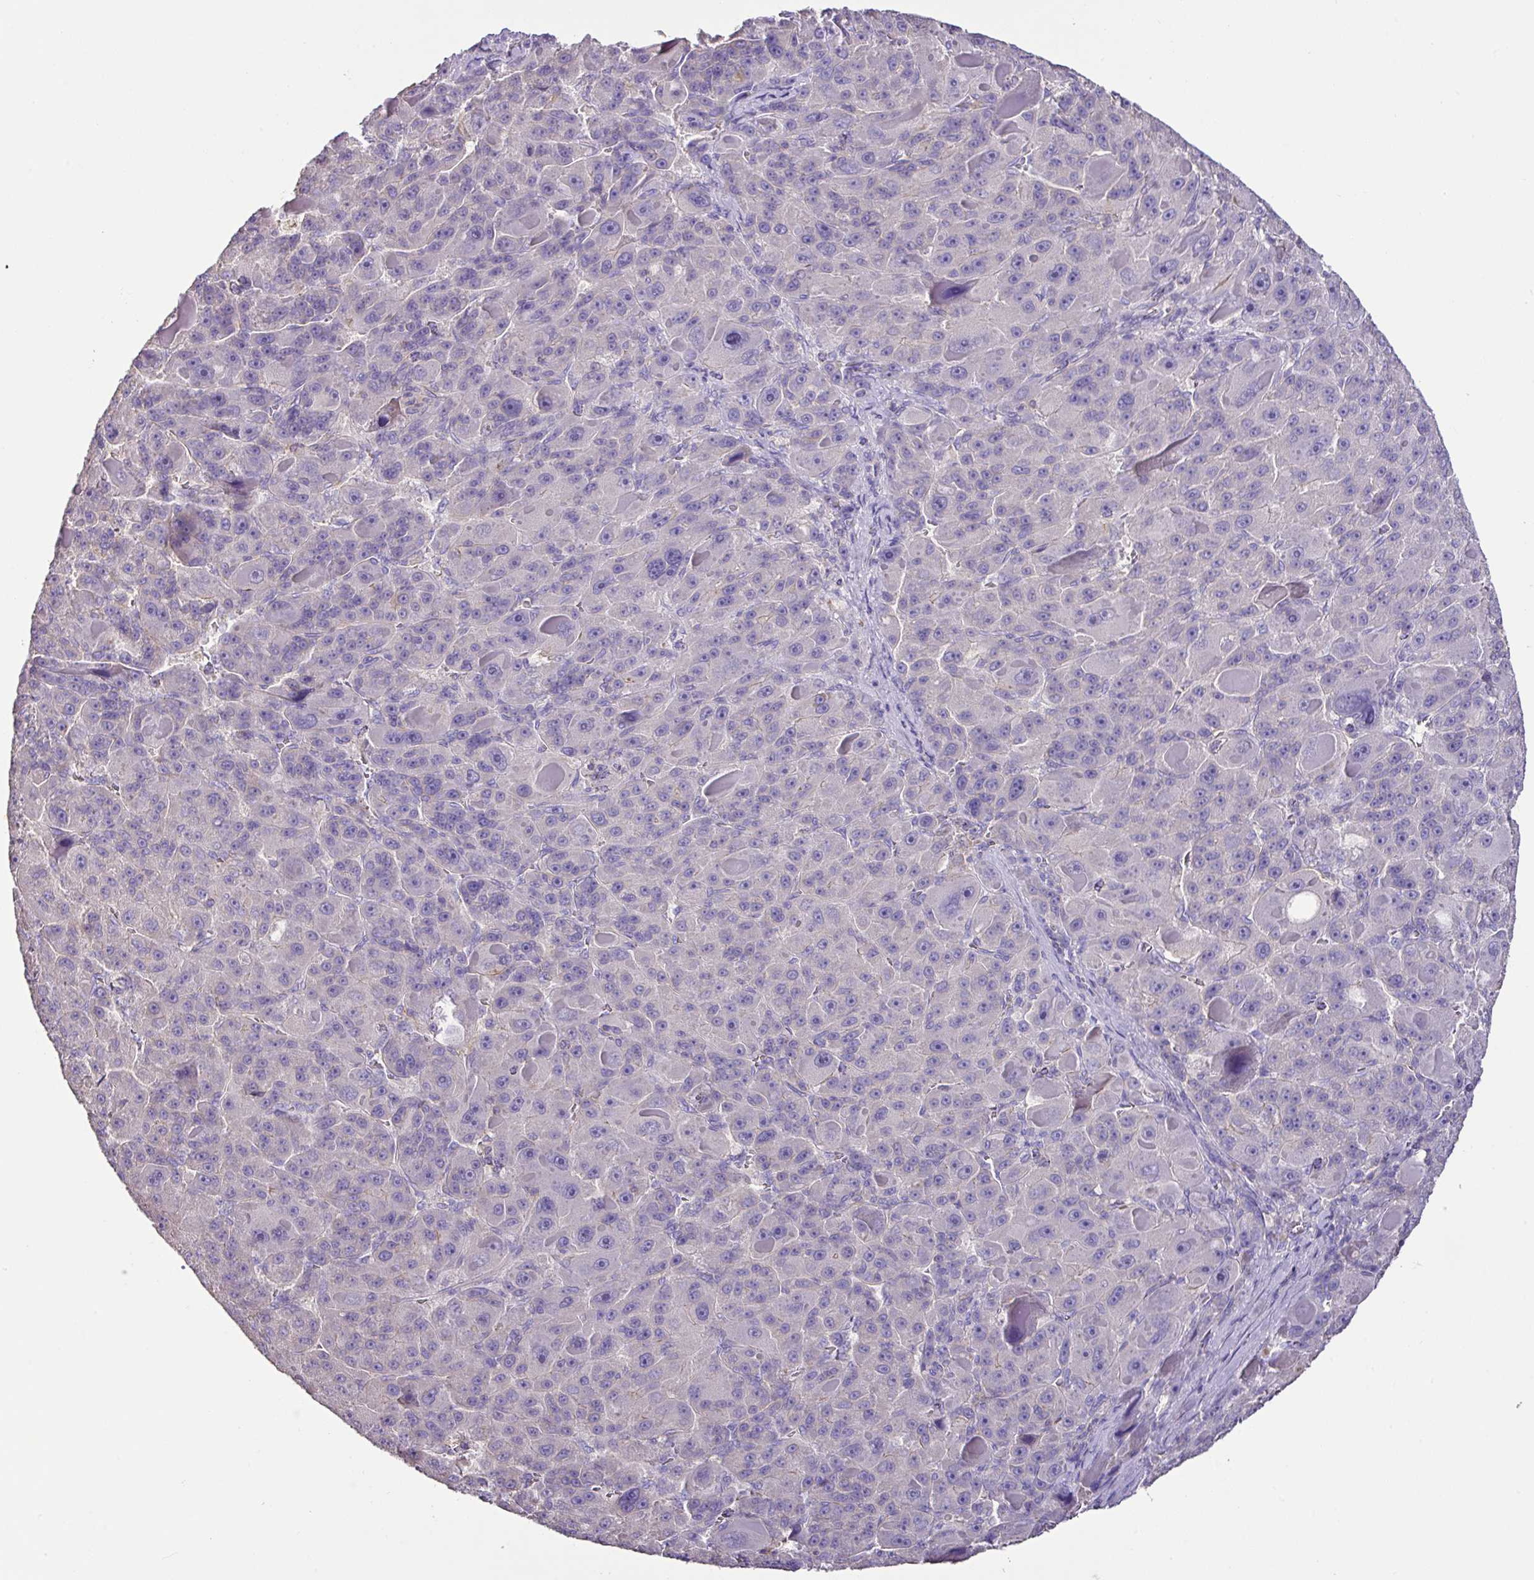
{"staining": {"intensity": "negative", "quantity": "none", "location": "none"}, "tissue": "liver cancer", "cell_type": "Tumor cells", "image_type": "cancer", "snomed": [{"axis": "morphology", "description": "Carcinoma, Hepatocellular, NOS"}, {"axis": "topography", "description": "Liver"}], "caption": "Liver cancer (hepatocellular carcinoma) was stained to show a protein in brown. There is no significant positivity in tumor cells. (IHC, brightfield microscopy, high magnification).", "gene": "AGR3", "patient": {"sex": "male", "age": 76}}